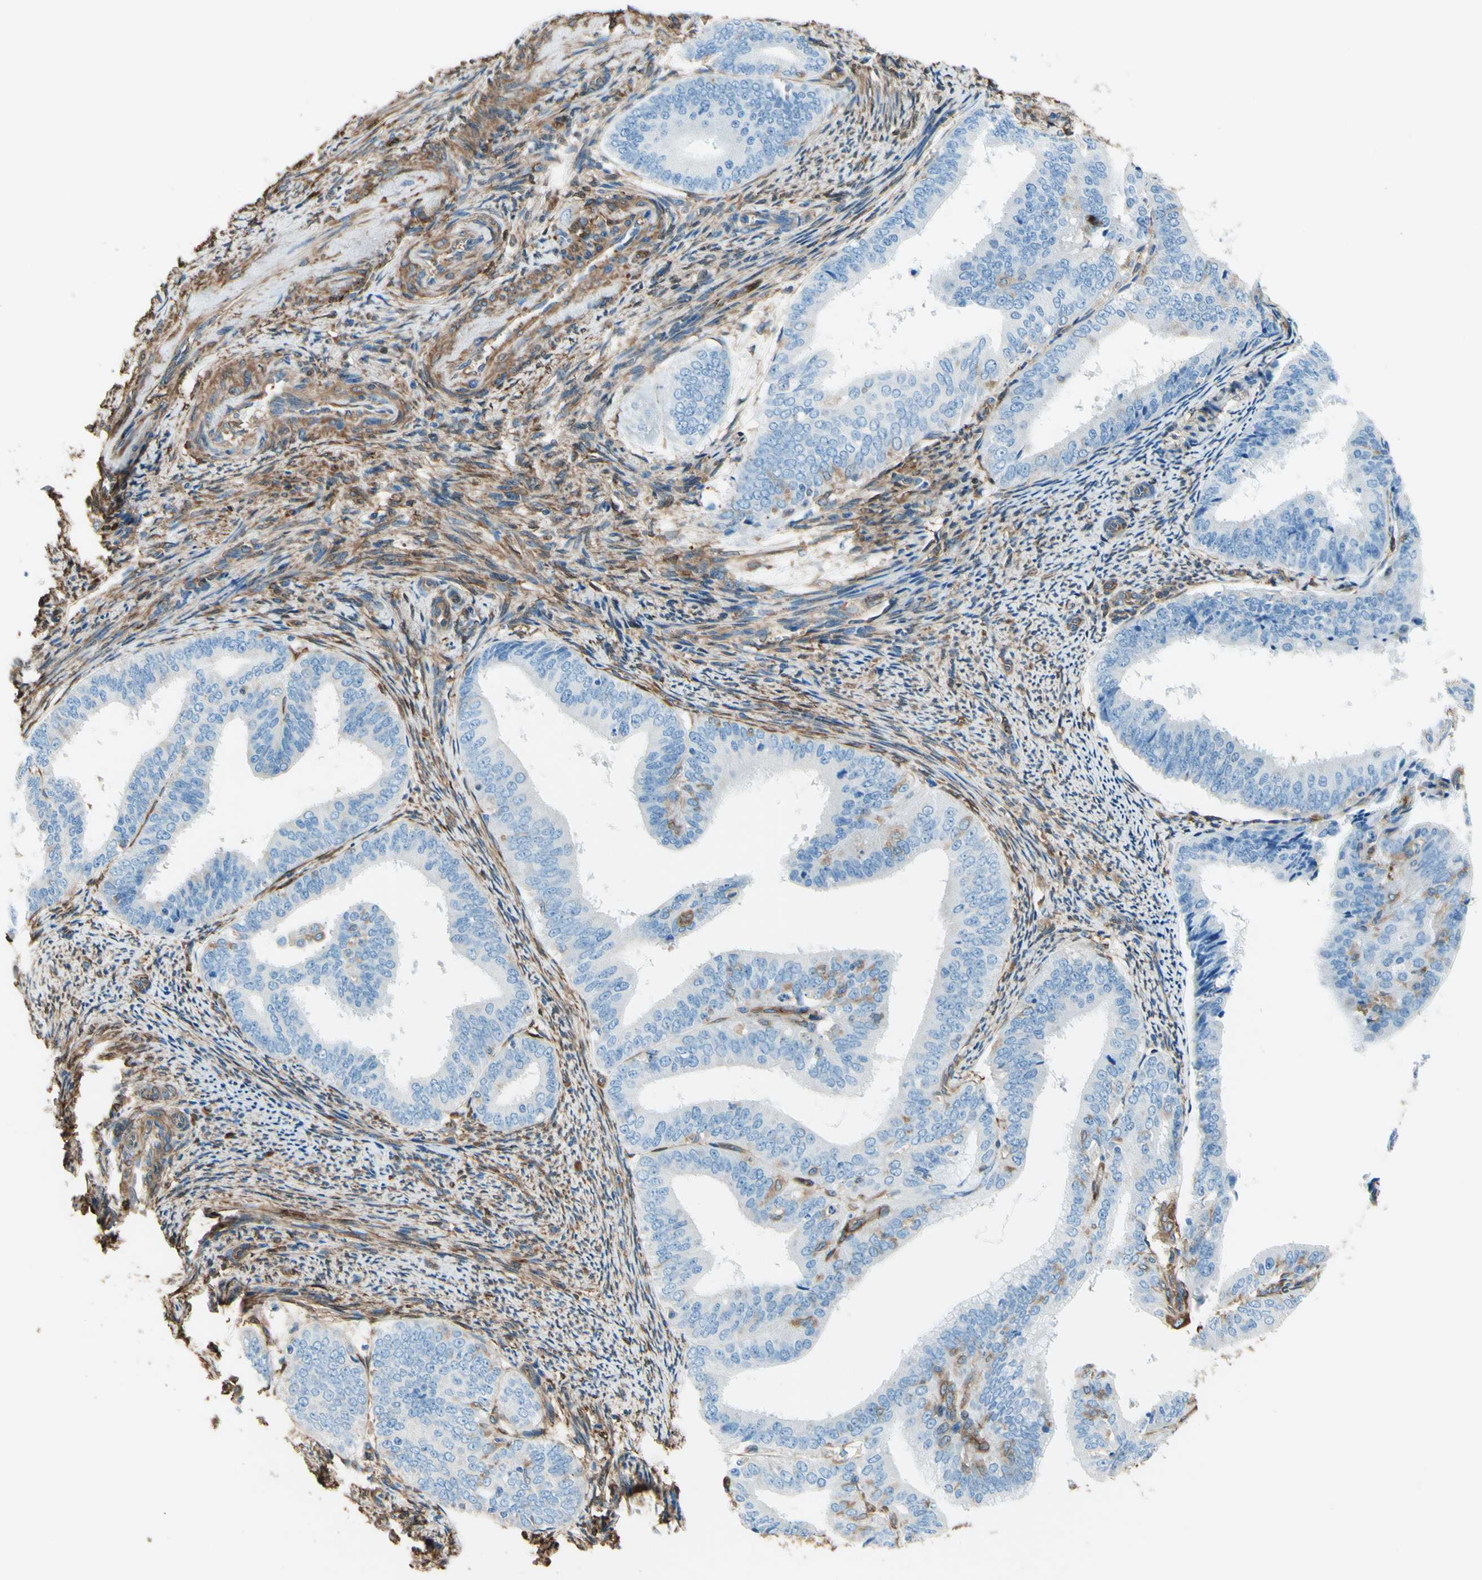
{"staining": {"intensity": "negative", "quantity": "none", "location": "none"}, "tissue": "endometrial cancer", "cell_type": "Tumor cells", "image_type": "cancer", "snomed": [{"axis": "morphology", "description": "Adenocarcinoma, NOS"}, {"axis": "topography", "description": "Endometrium"}], "caption": "This histopathology image is of endometrial cancer (adenocarcinoma) stained with immunohistochemistry (IHC) to label a protein in brown with the nuclei are counter-stained blue. There is no staining in tumor cells. (DAB (3,3'-diaminobenzidine) immunohistochemistry with hematoxylin counter stain).", "gene": "DPYSL3", "patient": {"sex": "female", "age": 63}}